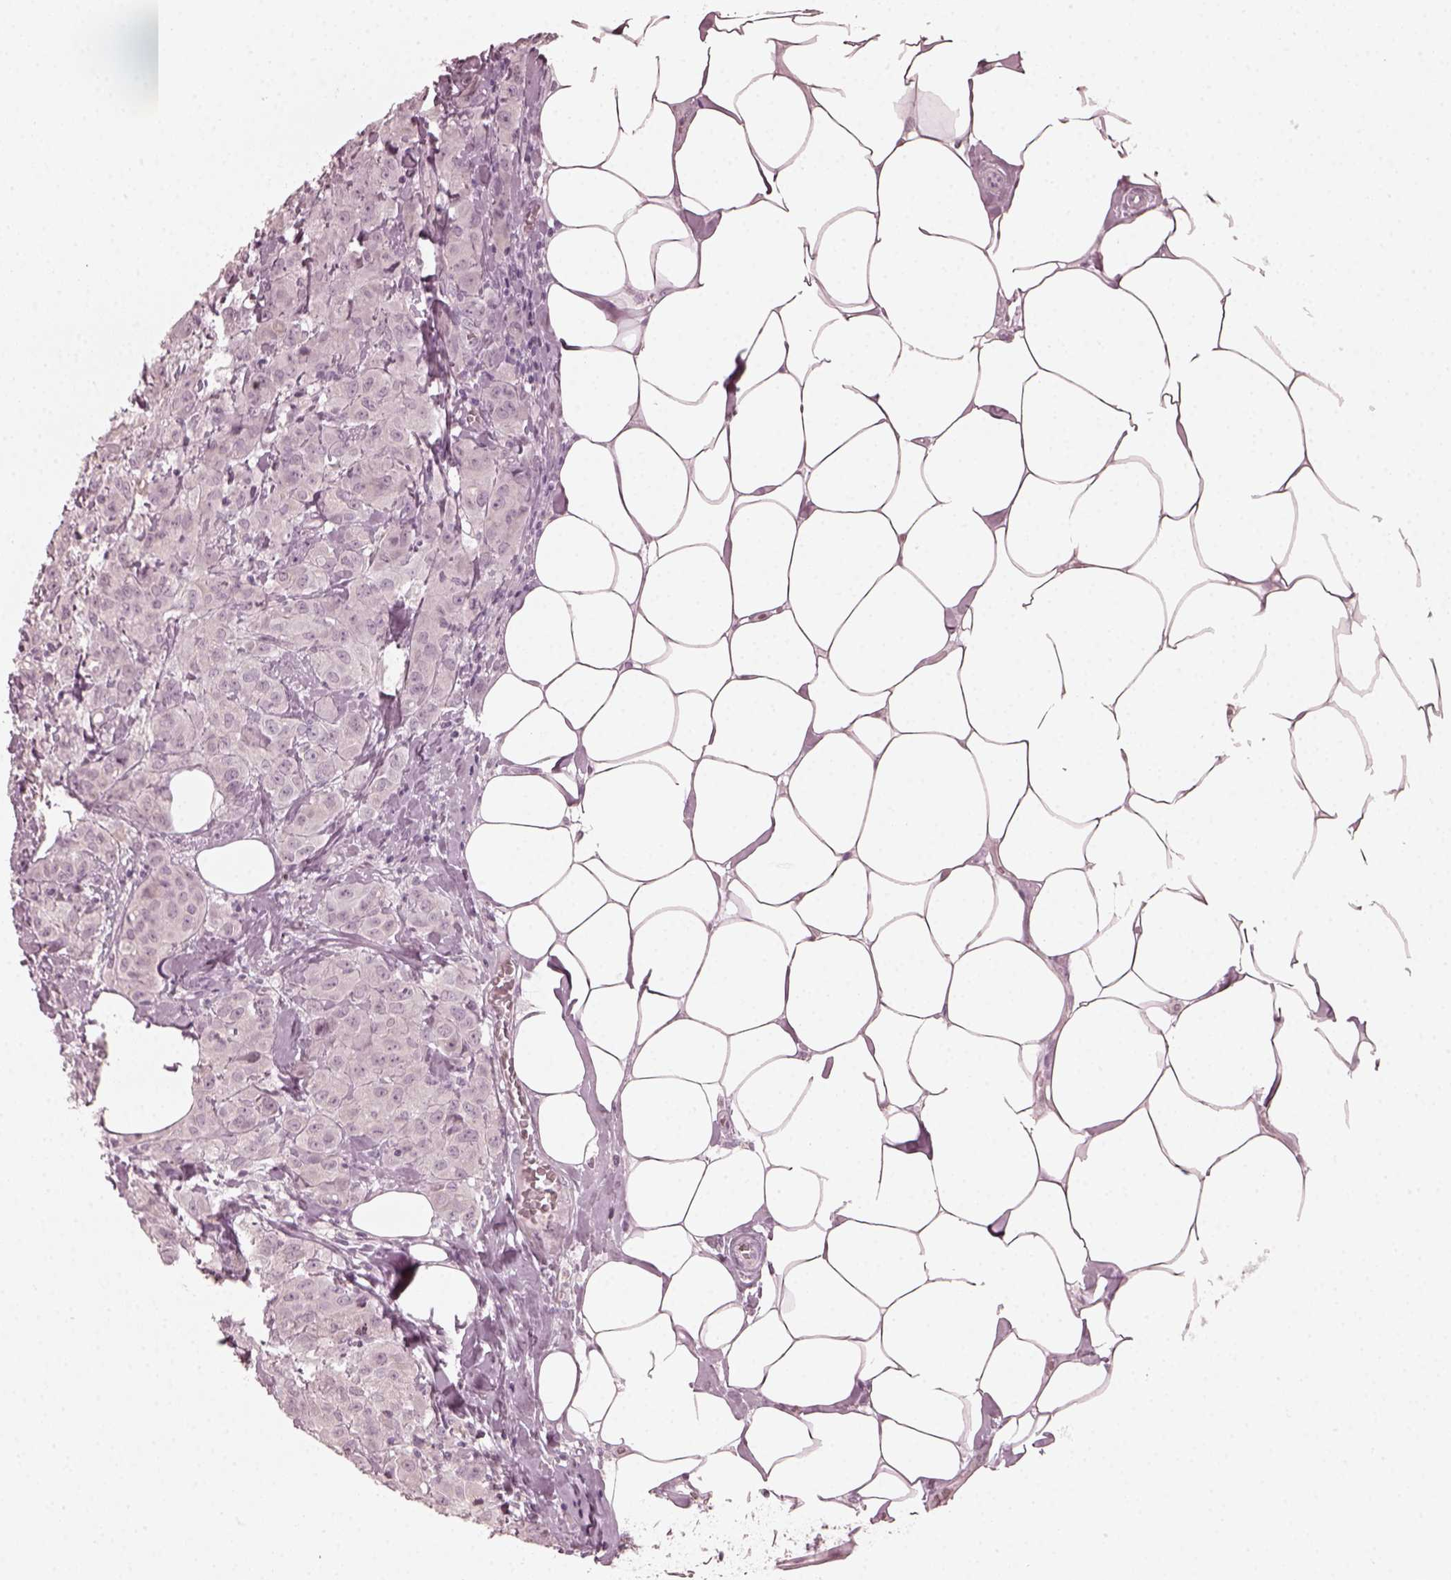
{"staining": {"intensity": "negative", "quantity": "none", "location": "none"}, "tissue": "breast cancer", "cell_type": "Tumor cells", "image_type": "cancer", "snomed": [{"axis": "morphology", "description": "Normal tissue, NOS"}, {"axis": "morphology", "description": "Duct carcinoma"}, {"axis": "topography", "description": "Breast"}], "caption": "A high-resolution histopathology image shows IHC staining of breast infiltrating ductal carcinoma, which demonstrates no significant positivity in tumor cells.", "gene": "CCDC170", "patient": {"sex": "female", "age": 43}}